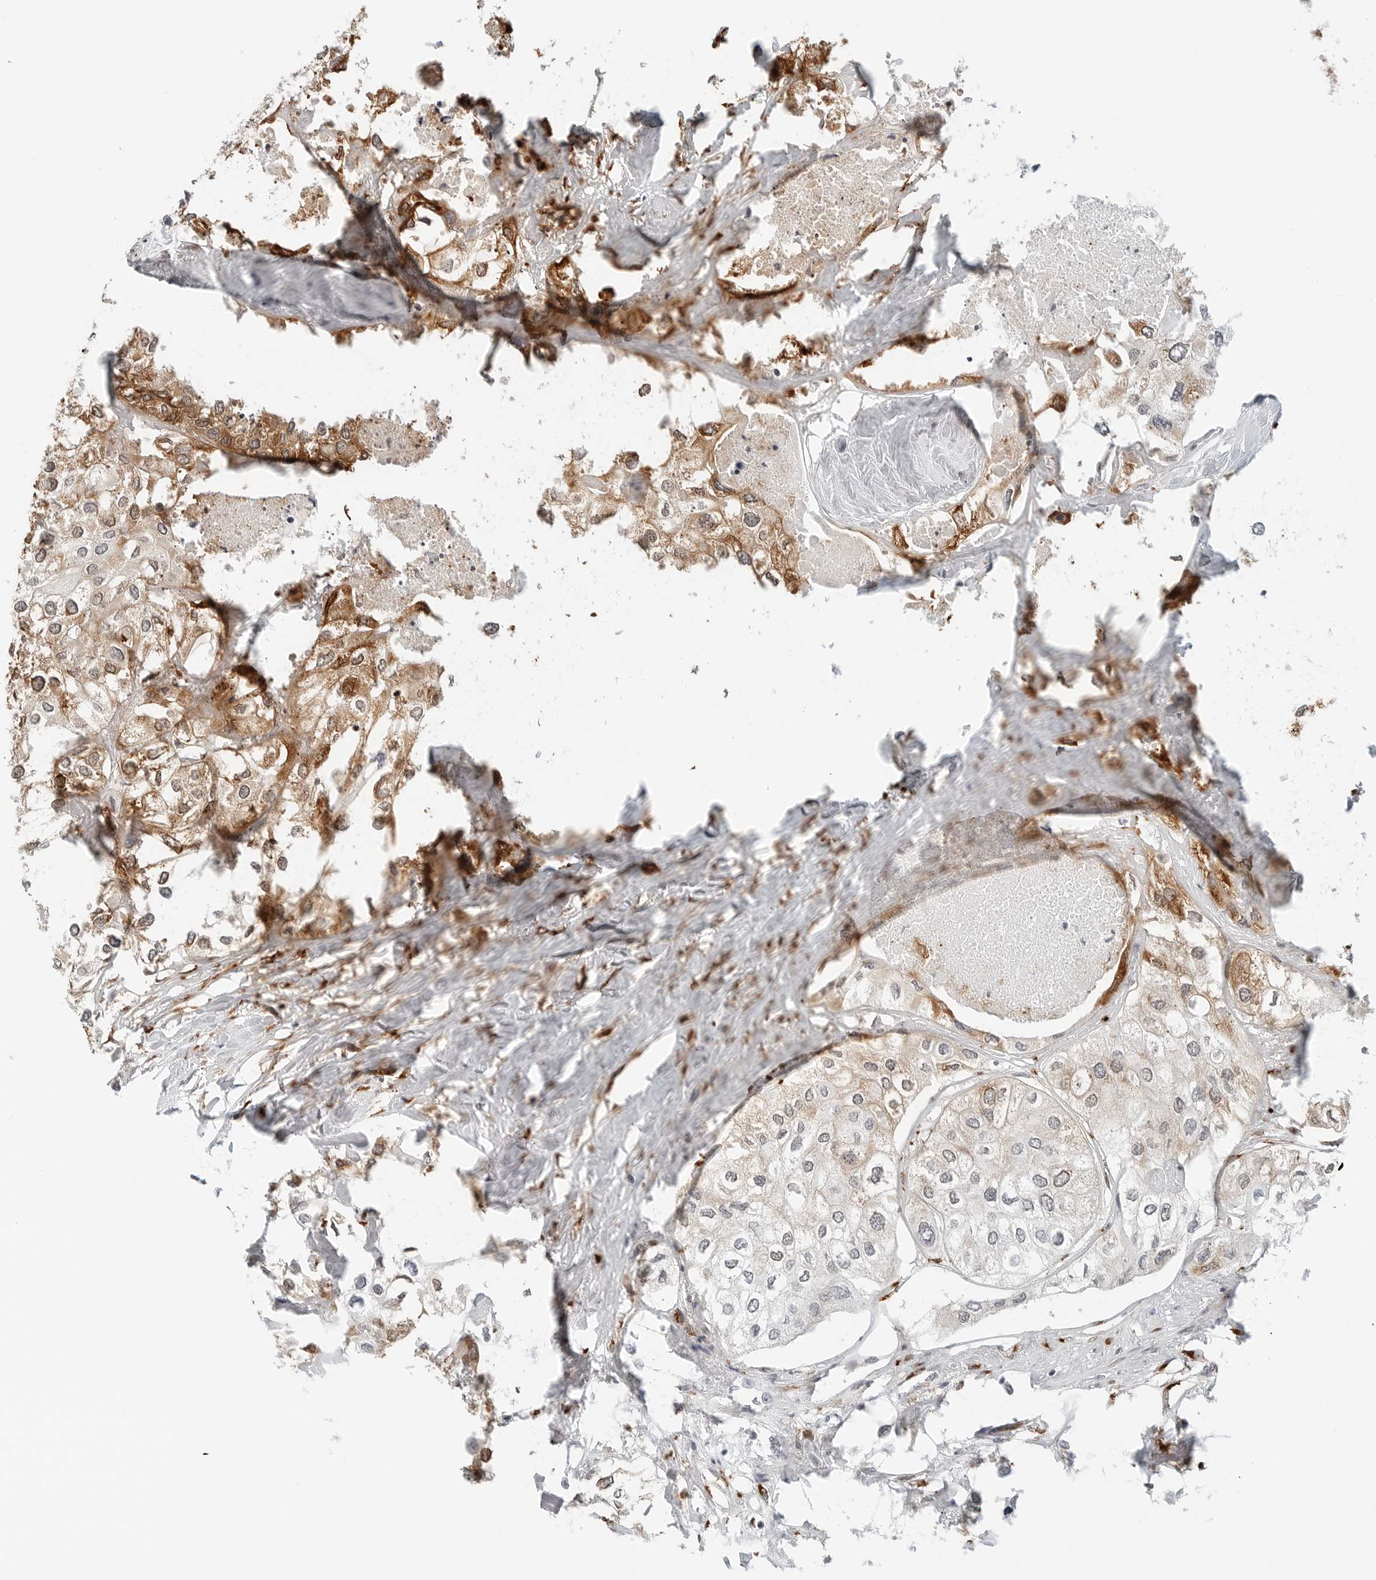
{"staining": {"intensity": "moderate", "quantity": "25%-75%", "location": "cytoplasmic/membranous"}, "tissue": "urothelial cancer", "cell_type": "Tumor cells", "image_type": "cancer", "snomed": [{"axis": "morphology", "description": "Urothelial carcinoma, High grade"}, {"axis": "topography", "description": "Urinary bladder"}], "caption": "IHC of urothelial cancer exhibits medium levels of moderate cytoplasmic/membranous positivity in approximately 25%-75% of tumor cells.", "gene": "P4HA2", "patient": {"sex": "male", "age": 64}}